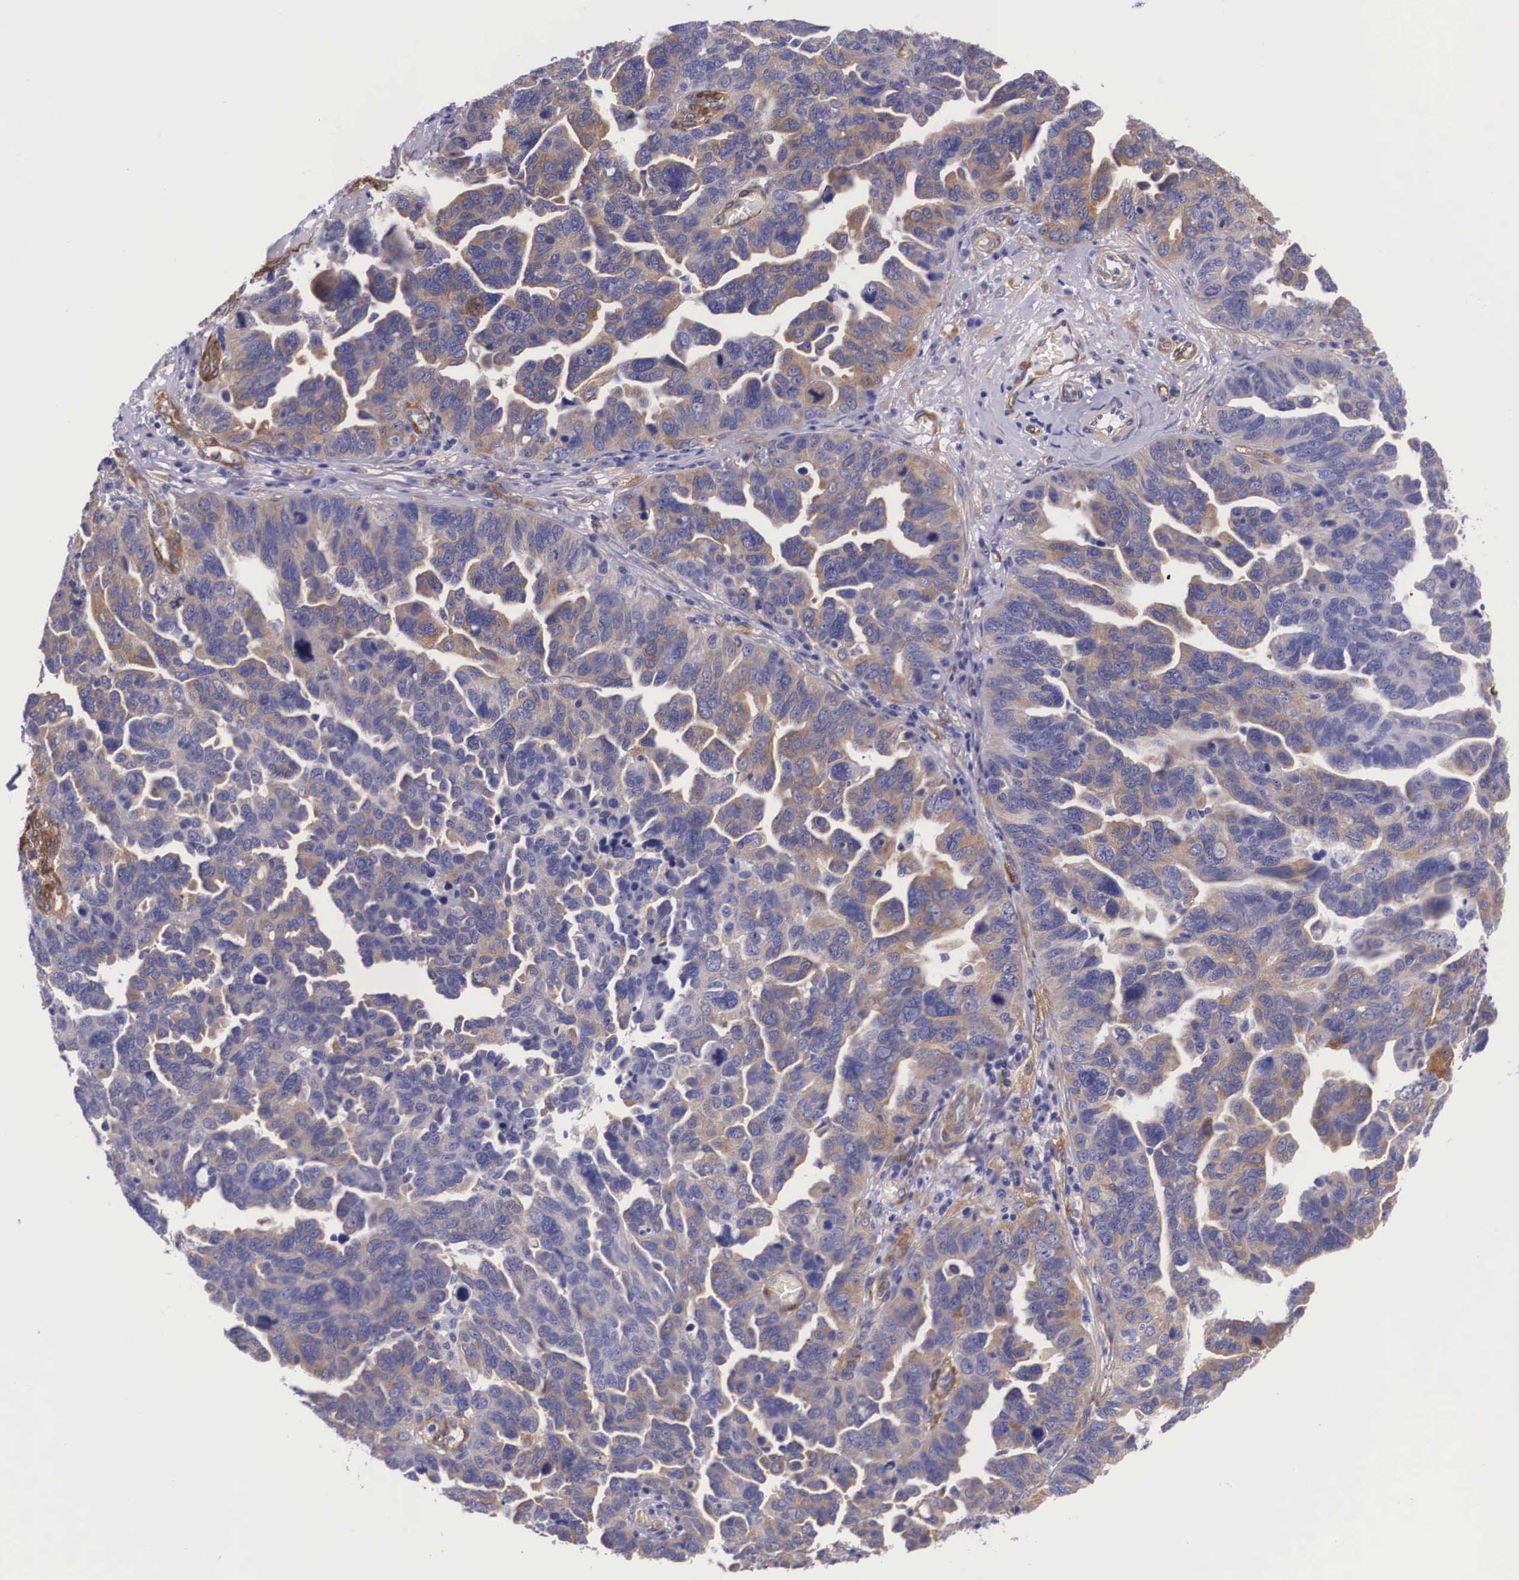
{"staining": {"intensity": "moderate", "quantity": "25%-75%", "location": "cytoplasmic/membranous"}, "tissue": "ovarian cancer", "cell_type": "Tumor cells", "image_type": "cancer", "snomed": [{"axis": "morphology", "description": "Cystadenocarcinoma, serous, NOS"}, {"axis": "topography", "description": "Ovary"}], "caption": "Immunohistochemical staining of ovarian cancer (serous cystadenocarcinoma) shows medium levels of moderate cytoplasmic/membranous protein expression in approximately 25%-75% of tumor cells. (IHC, brightfield microscopy, high magnification).", "gene": "BCAR1", "patient": {"sex": "female", "age": 64}}